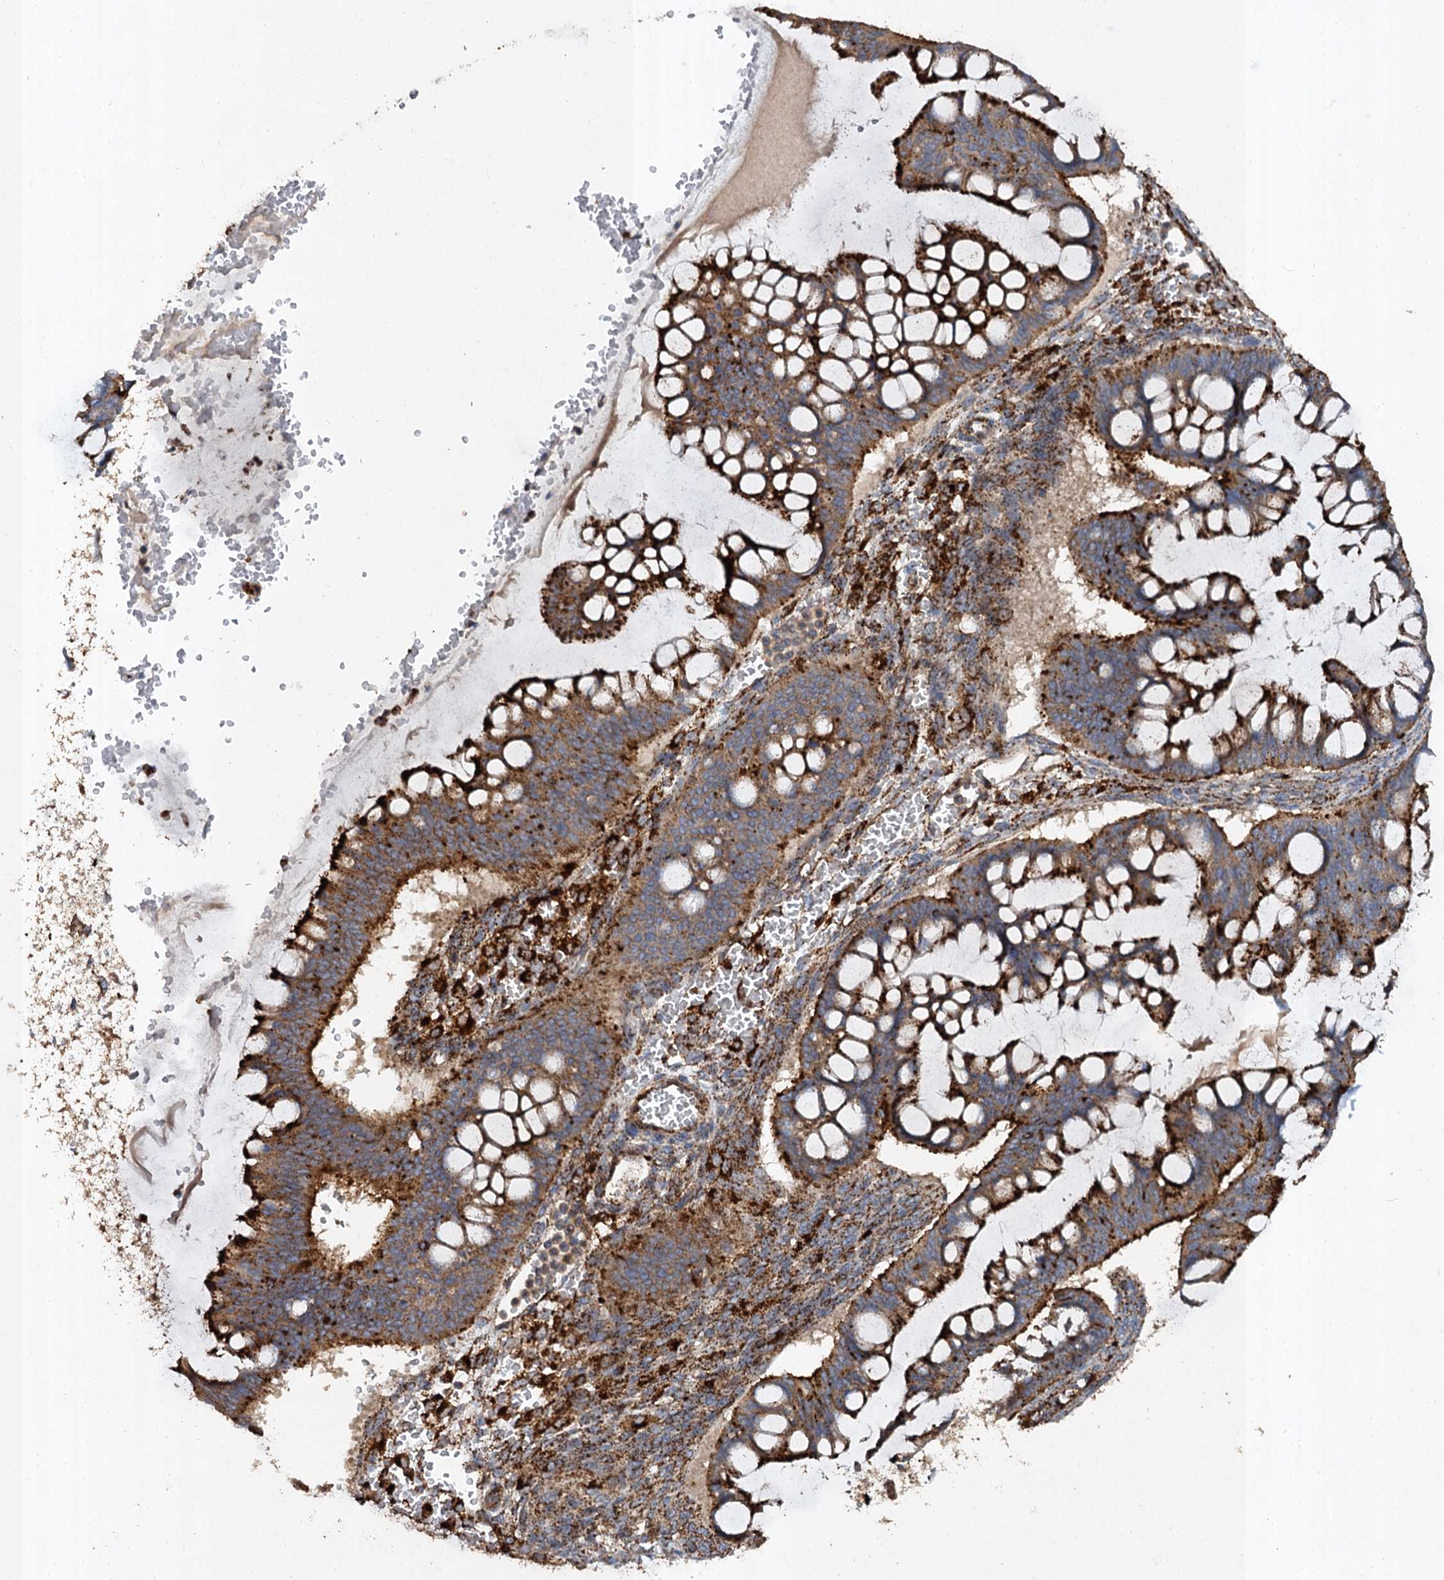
{"staining": {"intensity": "strong", "quantity": ">75%", "location": "cytoplasmic/membranous"}, "tissue": "ovarian cancer", "cell_type": "Tumor cells", "image_type": "cancer", "snomed": [{"axis": "morphology", "description": "Cystadenocarcinoma, mucinous, NOS"}, {"axis": "topography", "description": "Ovary"}], "caption": "Protein expression by immunohistochemistry demonstrates strong cytoplasmic/membranous expression in about >75% of tumor cells in ovarian mucinous cystadenocarcinoma.", "gene": "GBA1", "patient": {"sex": "female", "age": 73}}